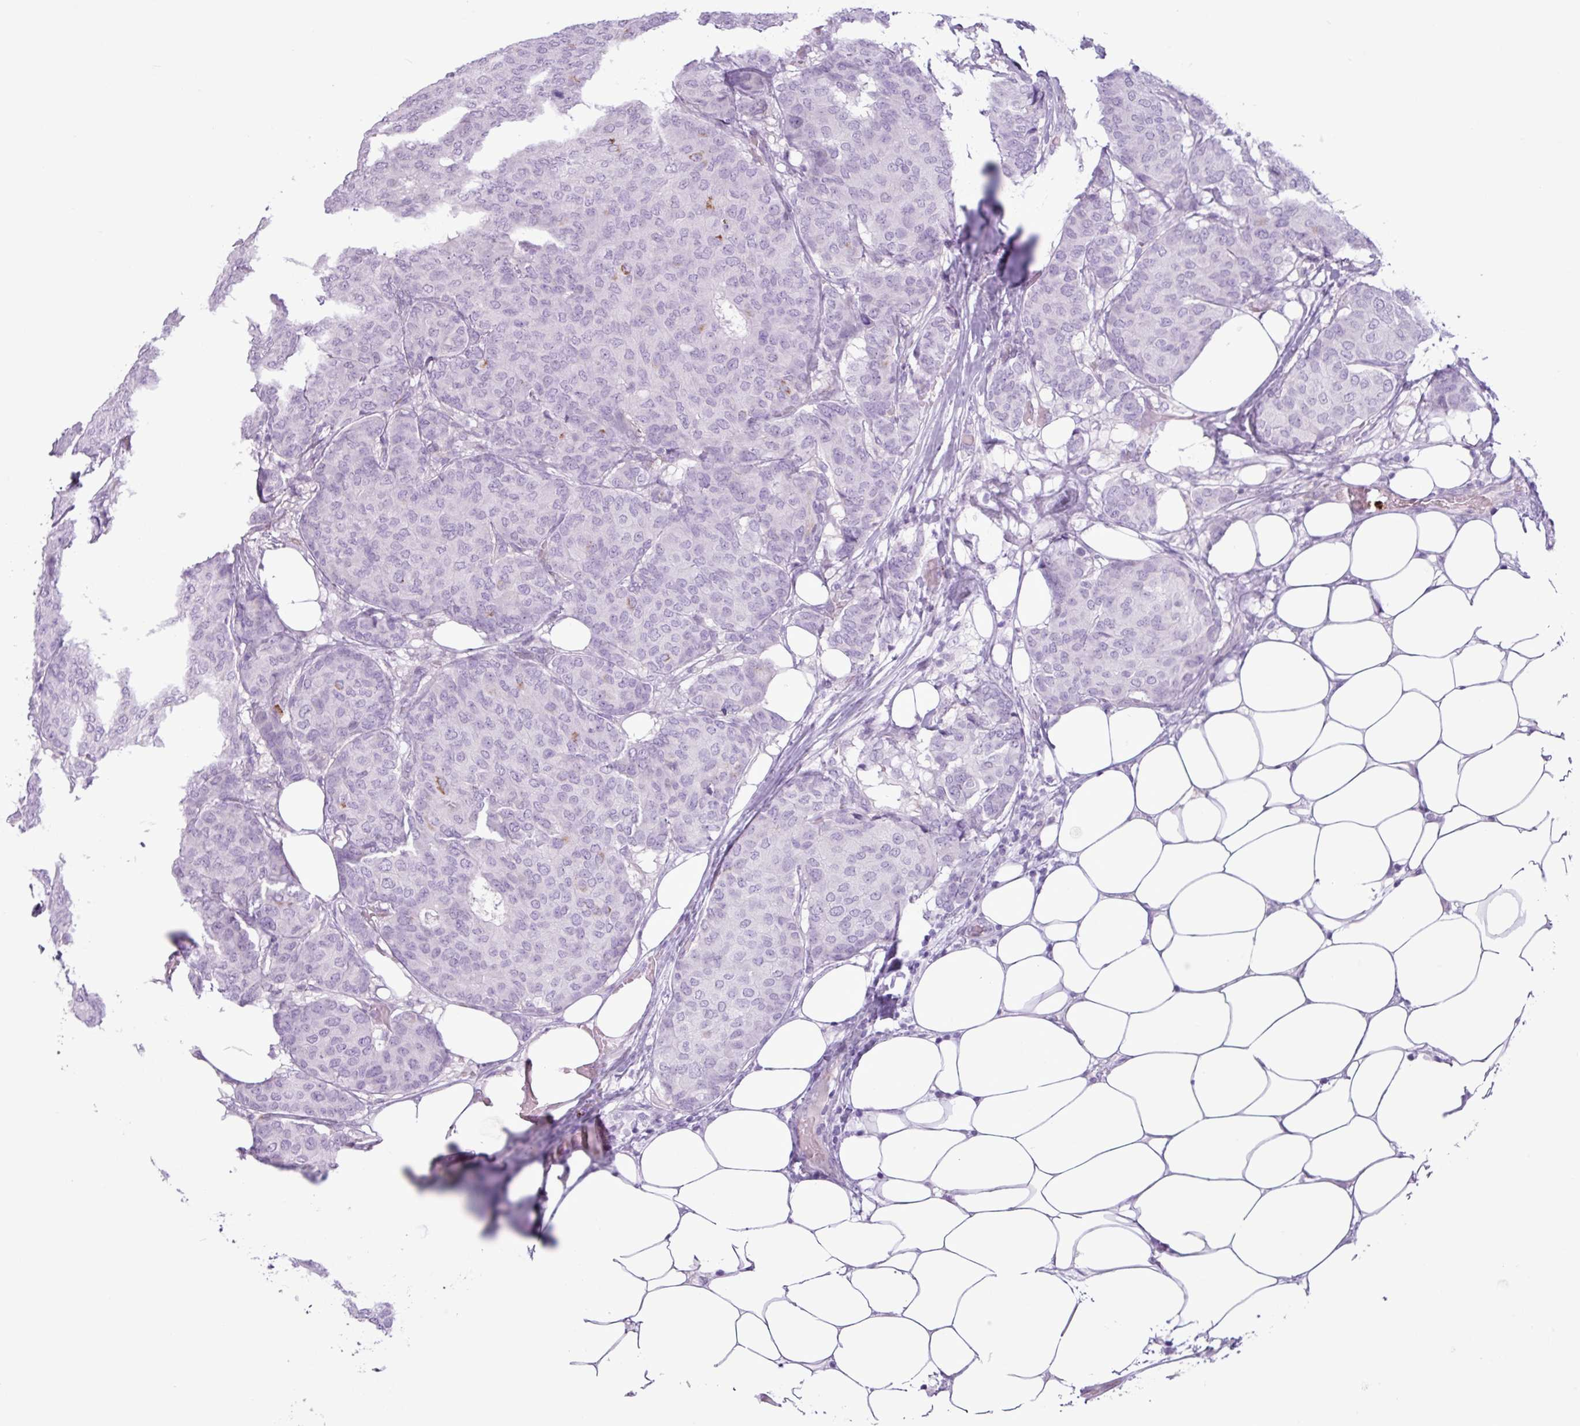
{"staining": {"intensity": "negative", "quantity": "none", "location": "none"}, "tissue": "breast cancer", "cell_type": "Tumor cells", "image_type": "cancer", "snomed": [{"axis": "morphology", "description": "Duct carcinoma"}, {"axis": "topography", "description": "Breast"}], "caption": "An image of human breast cancer (invasive ductal carcinoma) is negative for staining in tumor cells.", "gene": "TMEM178A", "patient": {"sex": "female", "age": 75}}